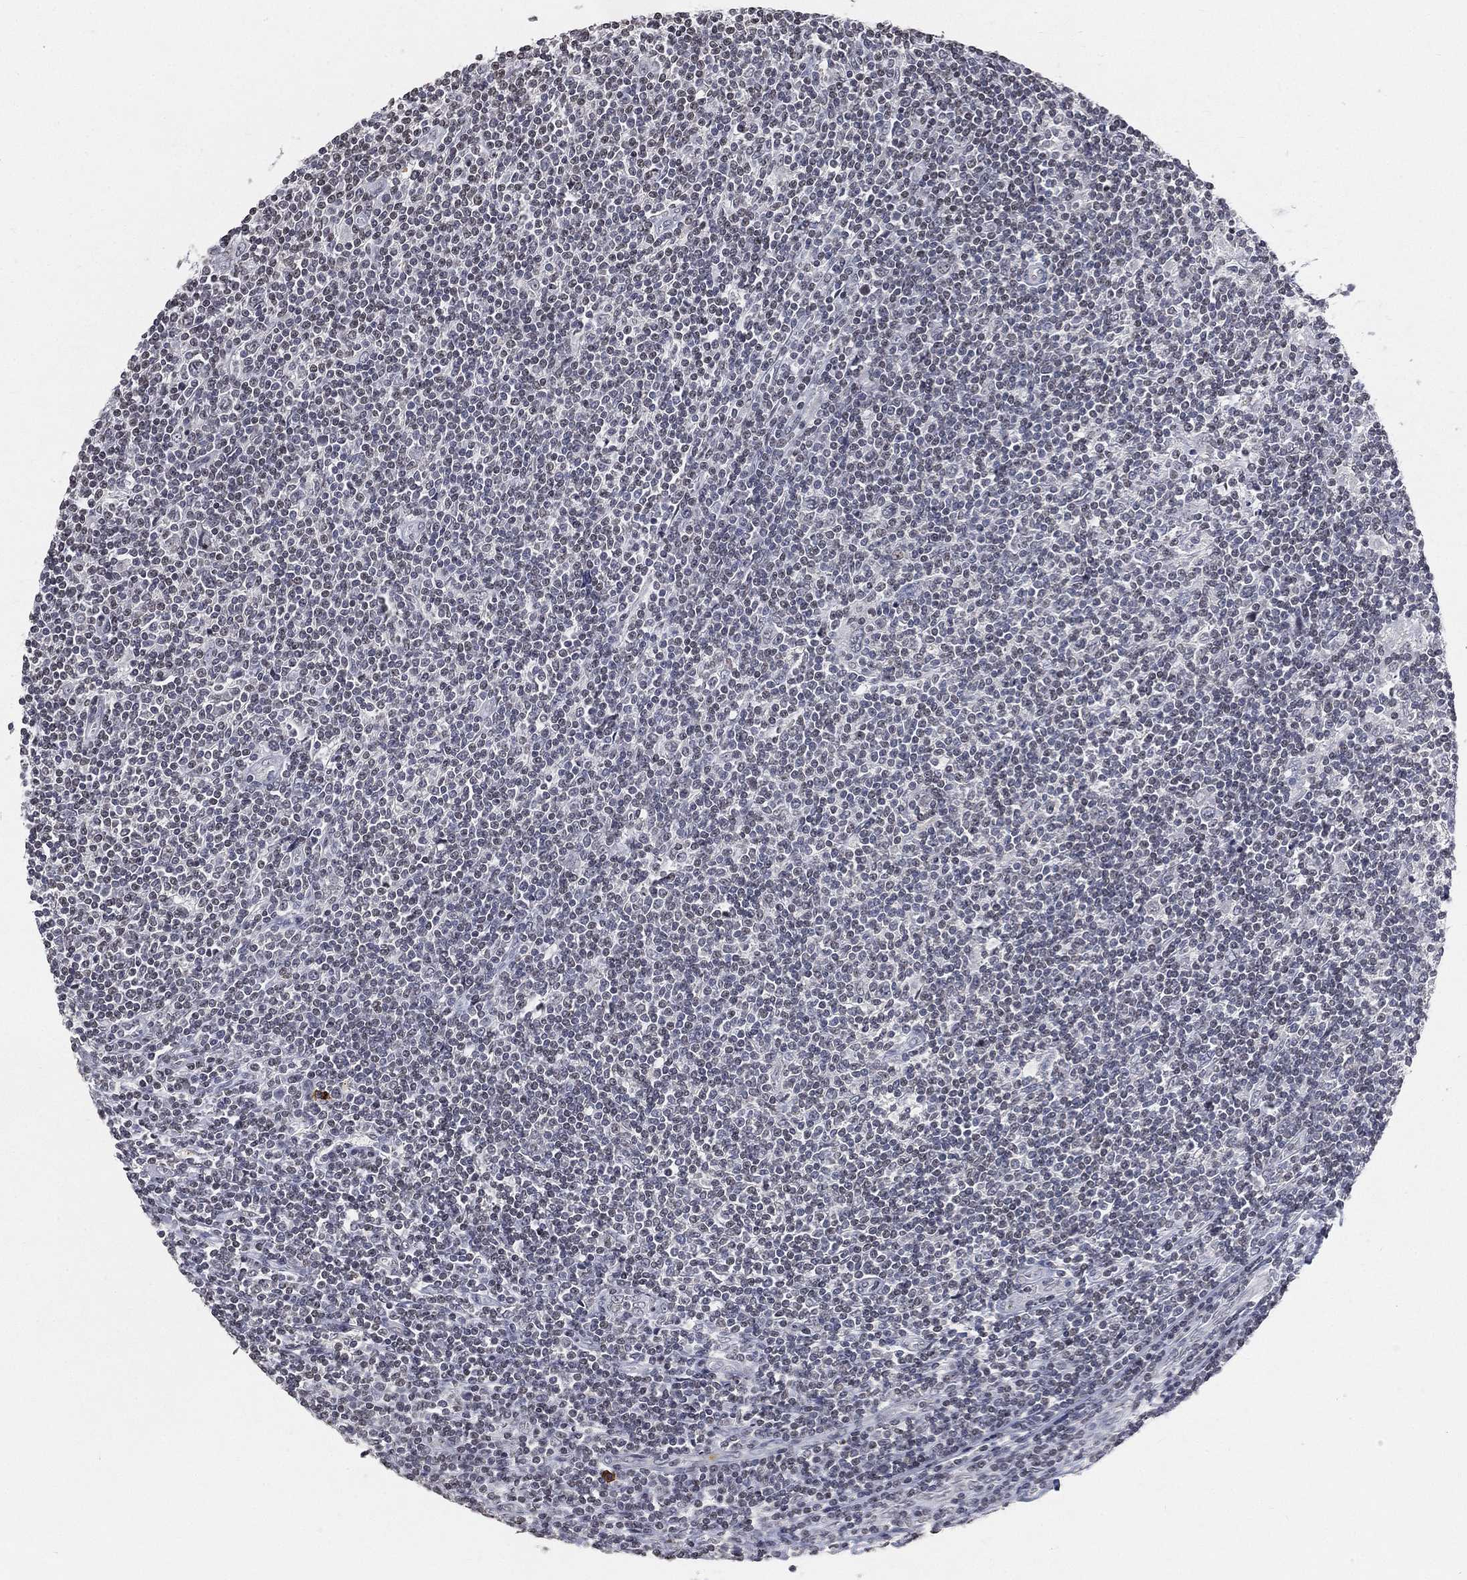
{"staining": {"intensity": "negative", "quantity": "none", "location": "none"}, "tissue": "lymphoma", "cell_type": "Tumor cells", "image_type": "cancer", "snomed": [{"axis": "morphology", "description": "Hodgkin's disease, NOS"}, {"axis": "topography", "description": "Lymph node"}], "caption": "An immunohistochemistry image of lymphoma is shown. There is no staining in tumor cells of lymphoma. (Immunohistochemistry (ihc), brightfield microscopy, high magnification).", "gene": "ARG1", "patient": {"sex": "male", "age": 40}}